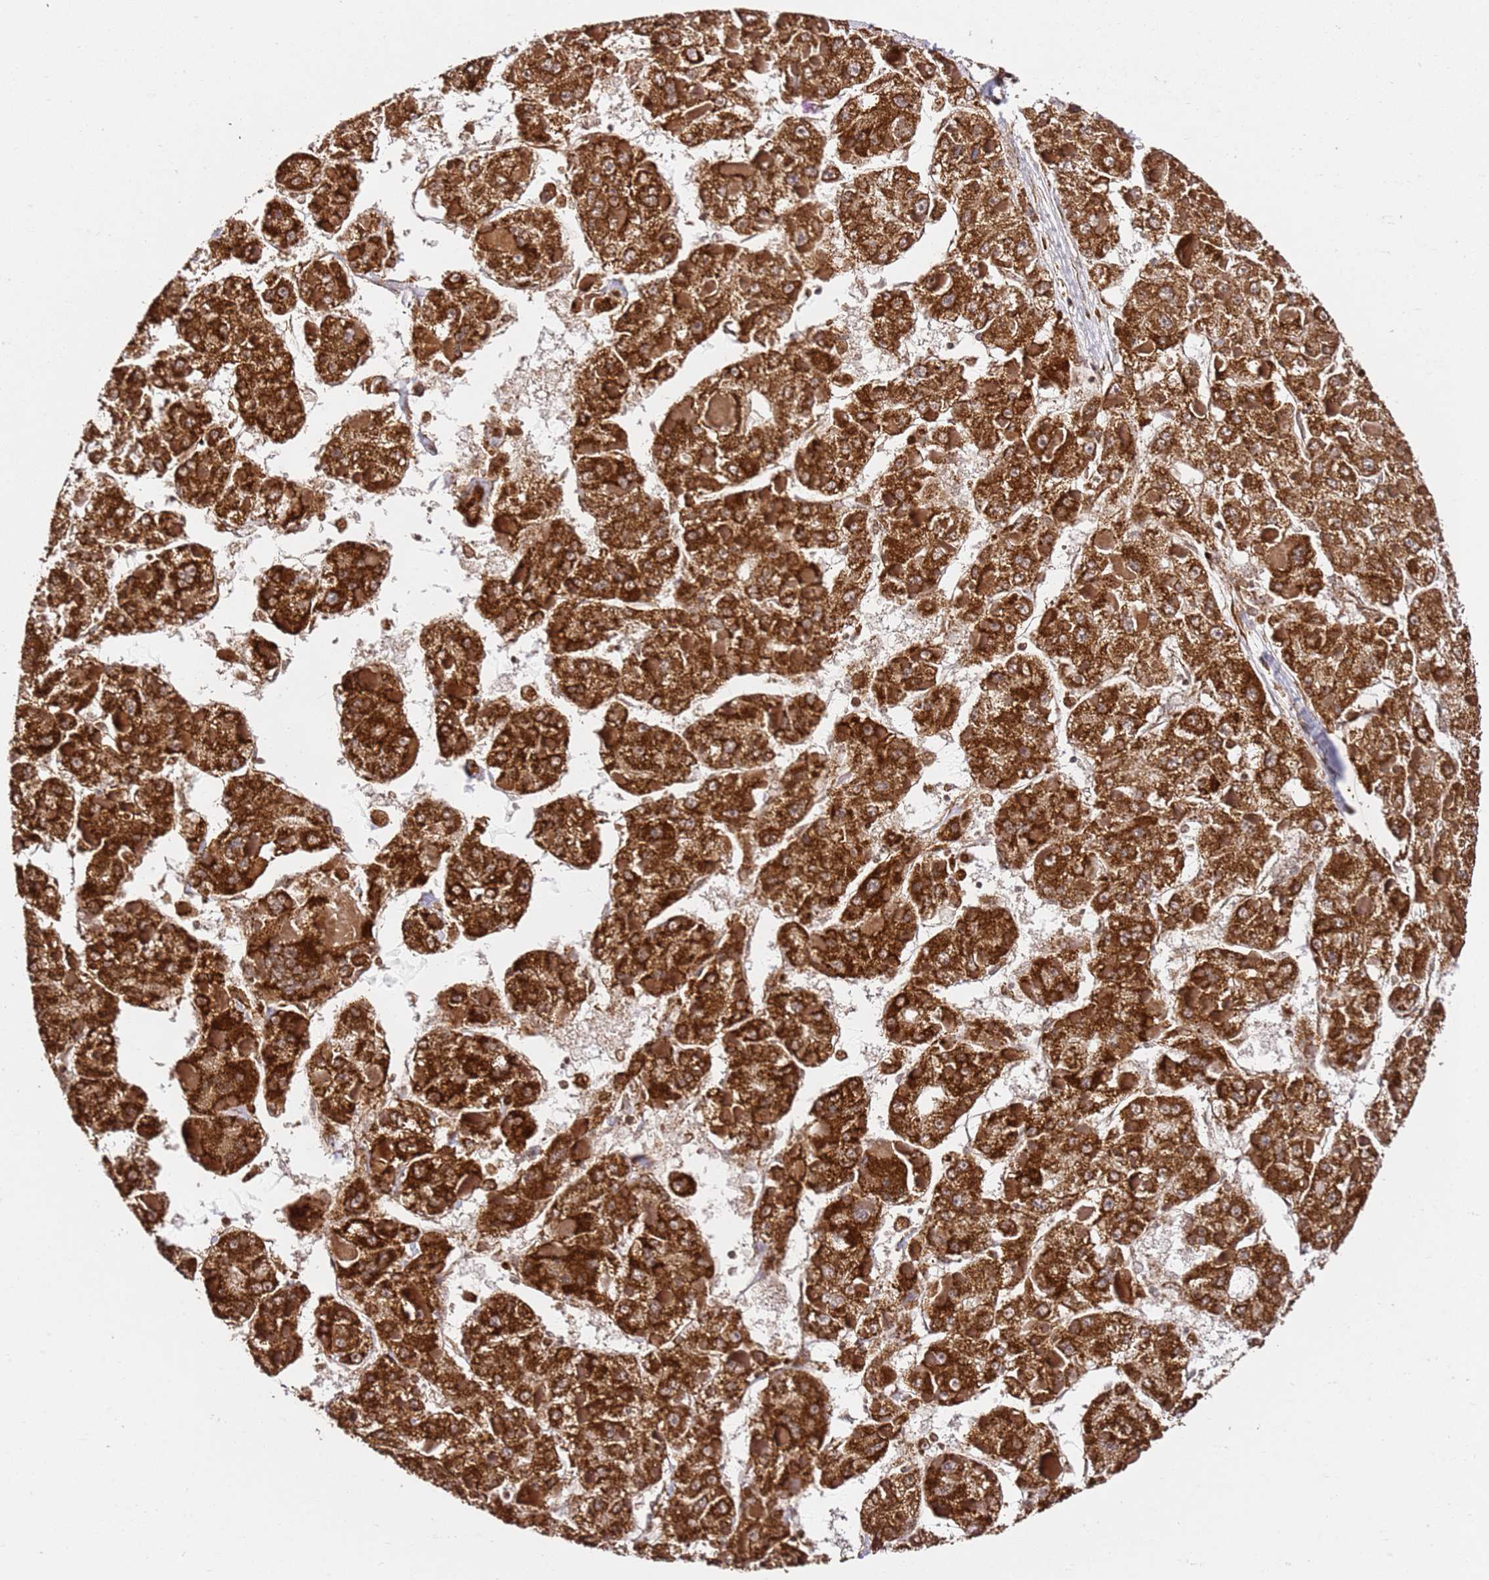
{"staining": {"intensity": "strong", "quantity": ">75%", "location": "cytoplasmic/membranous"}, "tissue": "liver cancer", "cell_type": "Tumor cells", "image_type": "cancer", "snomed": [{"axis": "morphology", "description": "Carcinoma, Hepatocellular, NOS"}, {"axis": "topography", "description": "Liver"}], "caption": "Protein staining exhibits strong cytoplasmic/membranous positivity in approximately >75% of tumor cells in liver hepatocellular carcinoma.", "gene": "SMOX", "patient": {"sex": "female", "age": 73}}